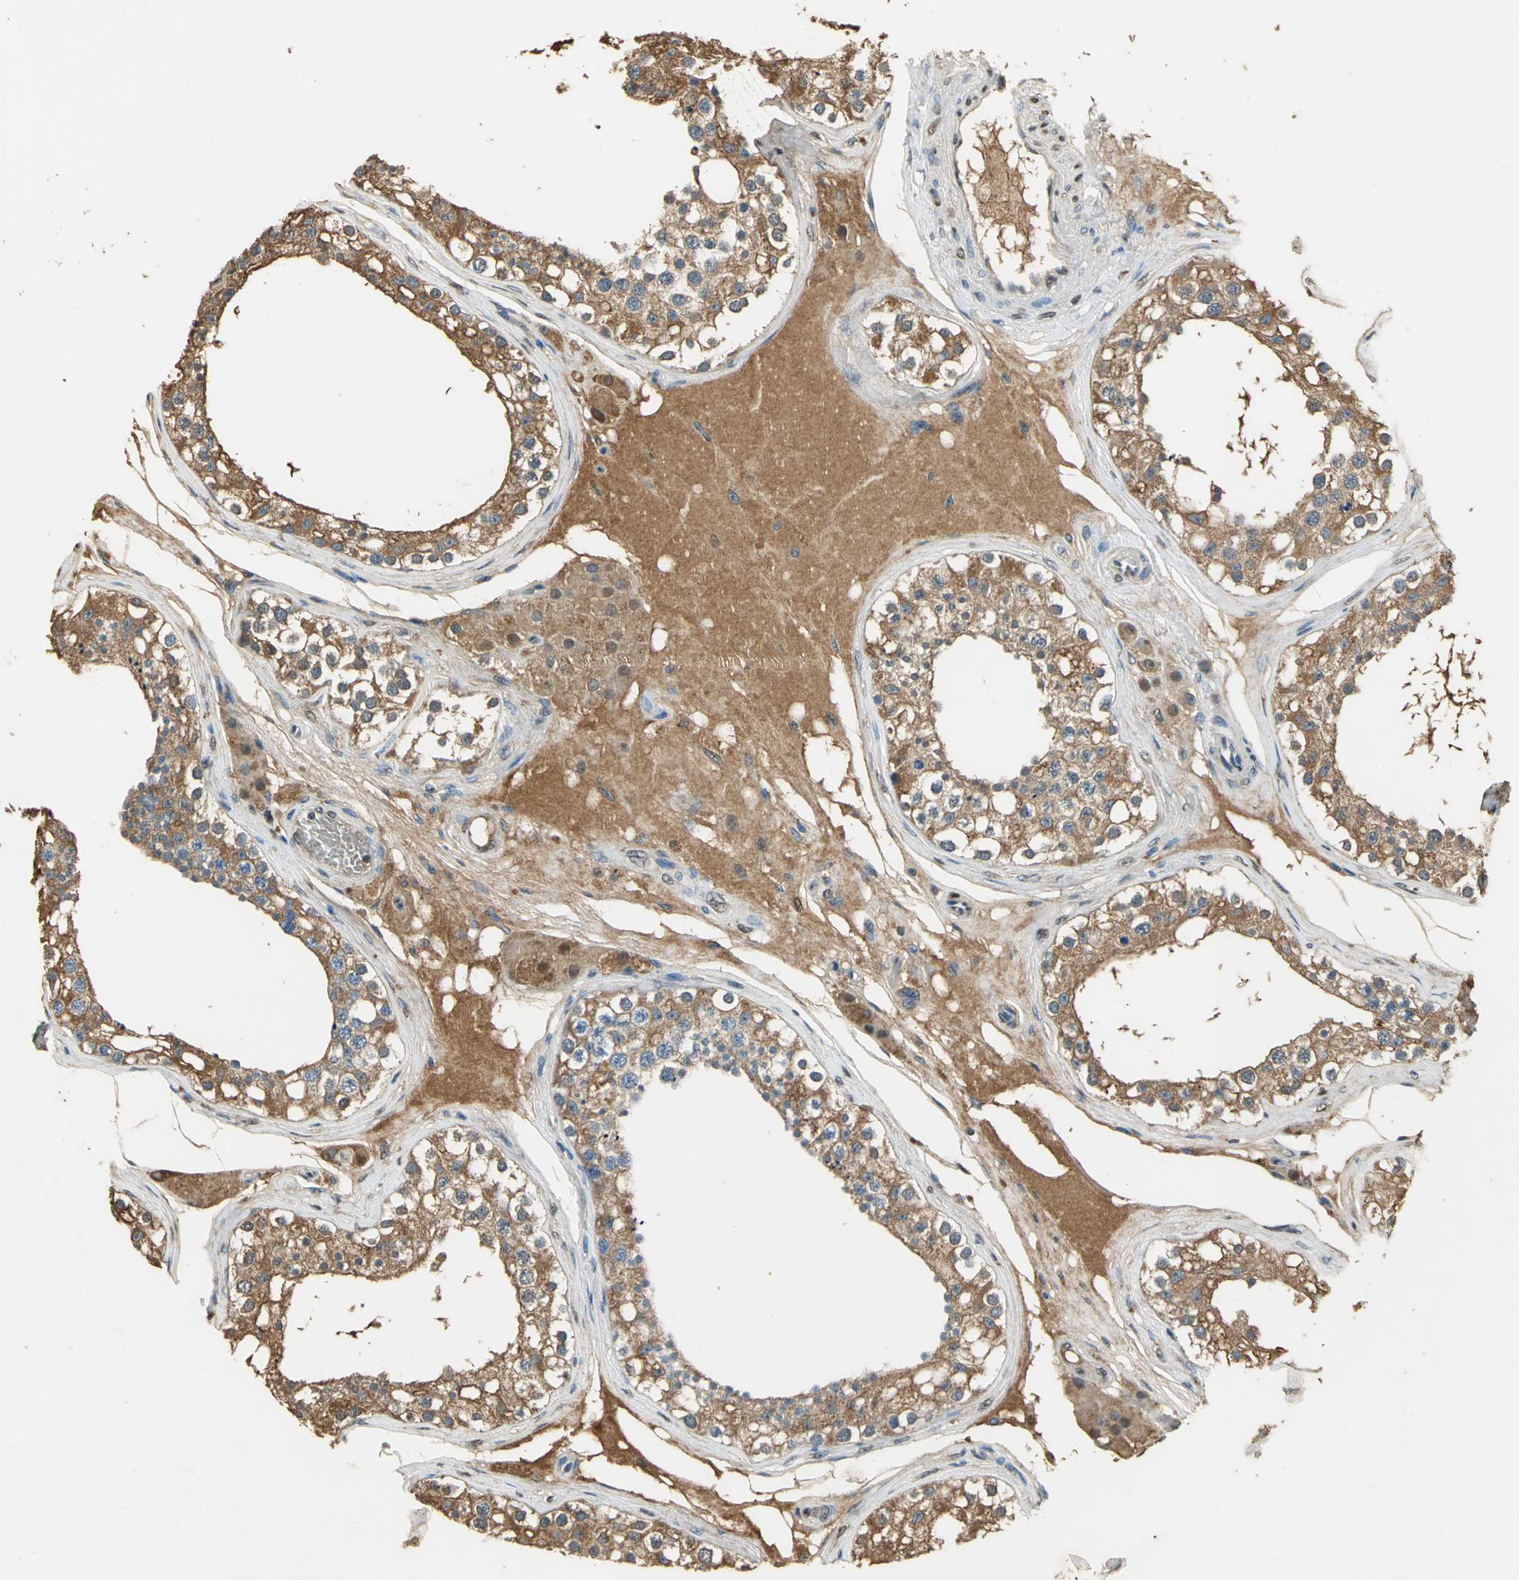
{"staining": {"intensity": "strong", "quantity": ">75%", "location": "cytoplasmic/membranous"}, "tissue": "testis", "cell_type": "Cells in seminiferous ducts", "image_type": "normal", "snomed": [{"axis": "morphology", "description": "Normal tissue, NOS"}, {"axis": "topography", "description": "Testis"}], "caption": "Immunohistochemistry (IHC) micrograph of unremarkable testis stained for a protein (brown), which displays high levels of strong cytoplasmic/membranous positivity in about >75% of cells in seminiferous ducts.", "gene": "GAPDH", "patient": {"sex": "male", "age": 68}}